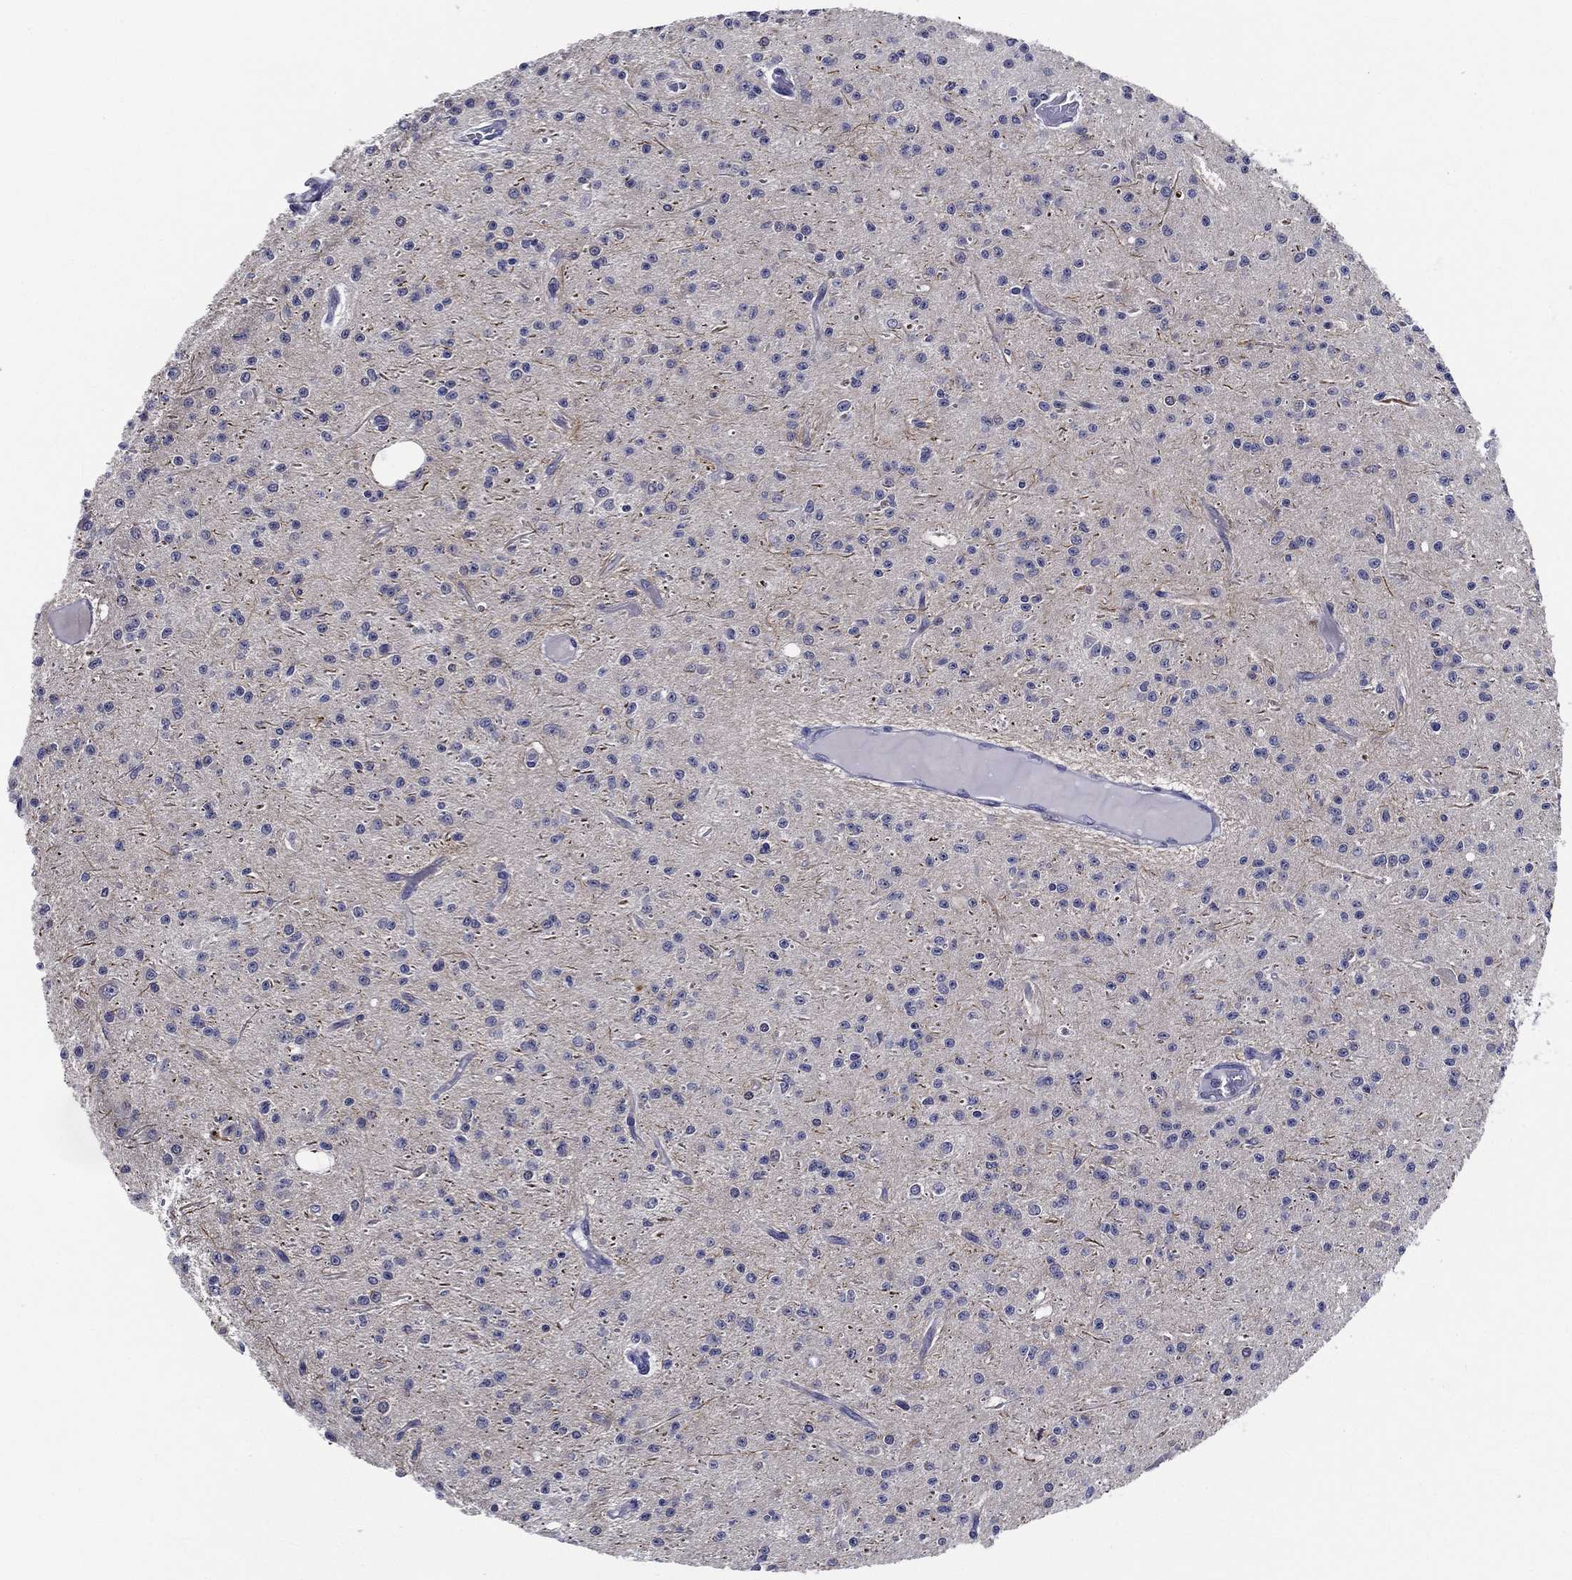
{"staining": {"intensity": "negative", "quantity": "none", "location": "none"}, "tissue": "glioma", "cell_type": "Tumor cells", "image_type": "cancer", "snomed": [{"axis": "morphology", "description": "Glioma, malignant, Low grade"}, {"axis": "topography", "description": "Brain"}], "caption": "A high-resolution micrograph shows IHC staining of glioma, which shows no significant positivity in tumor cells. Brightfield microscopy of immunohistochemistry stained with DAB (3,3'-diaminobenzidine) (brown) and hematoxylin (blue), captured at high magnification.", "gene": "SLC13A4", "patient": {"sex": "male", "age": 27}}